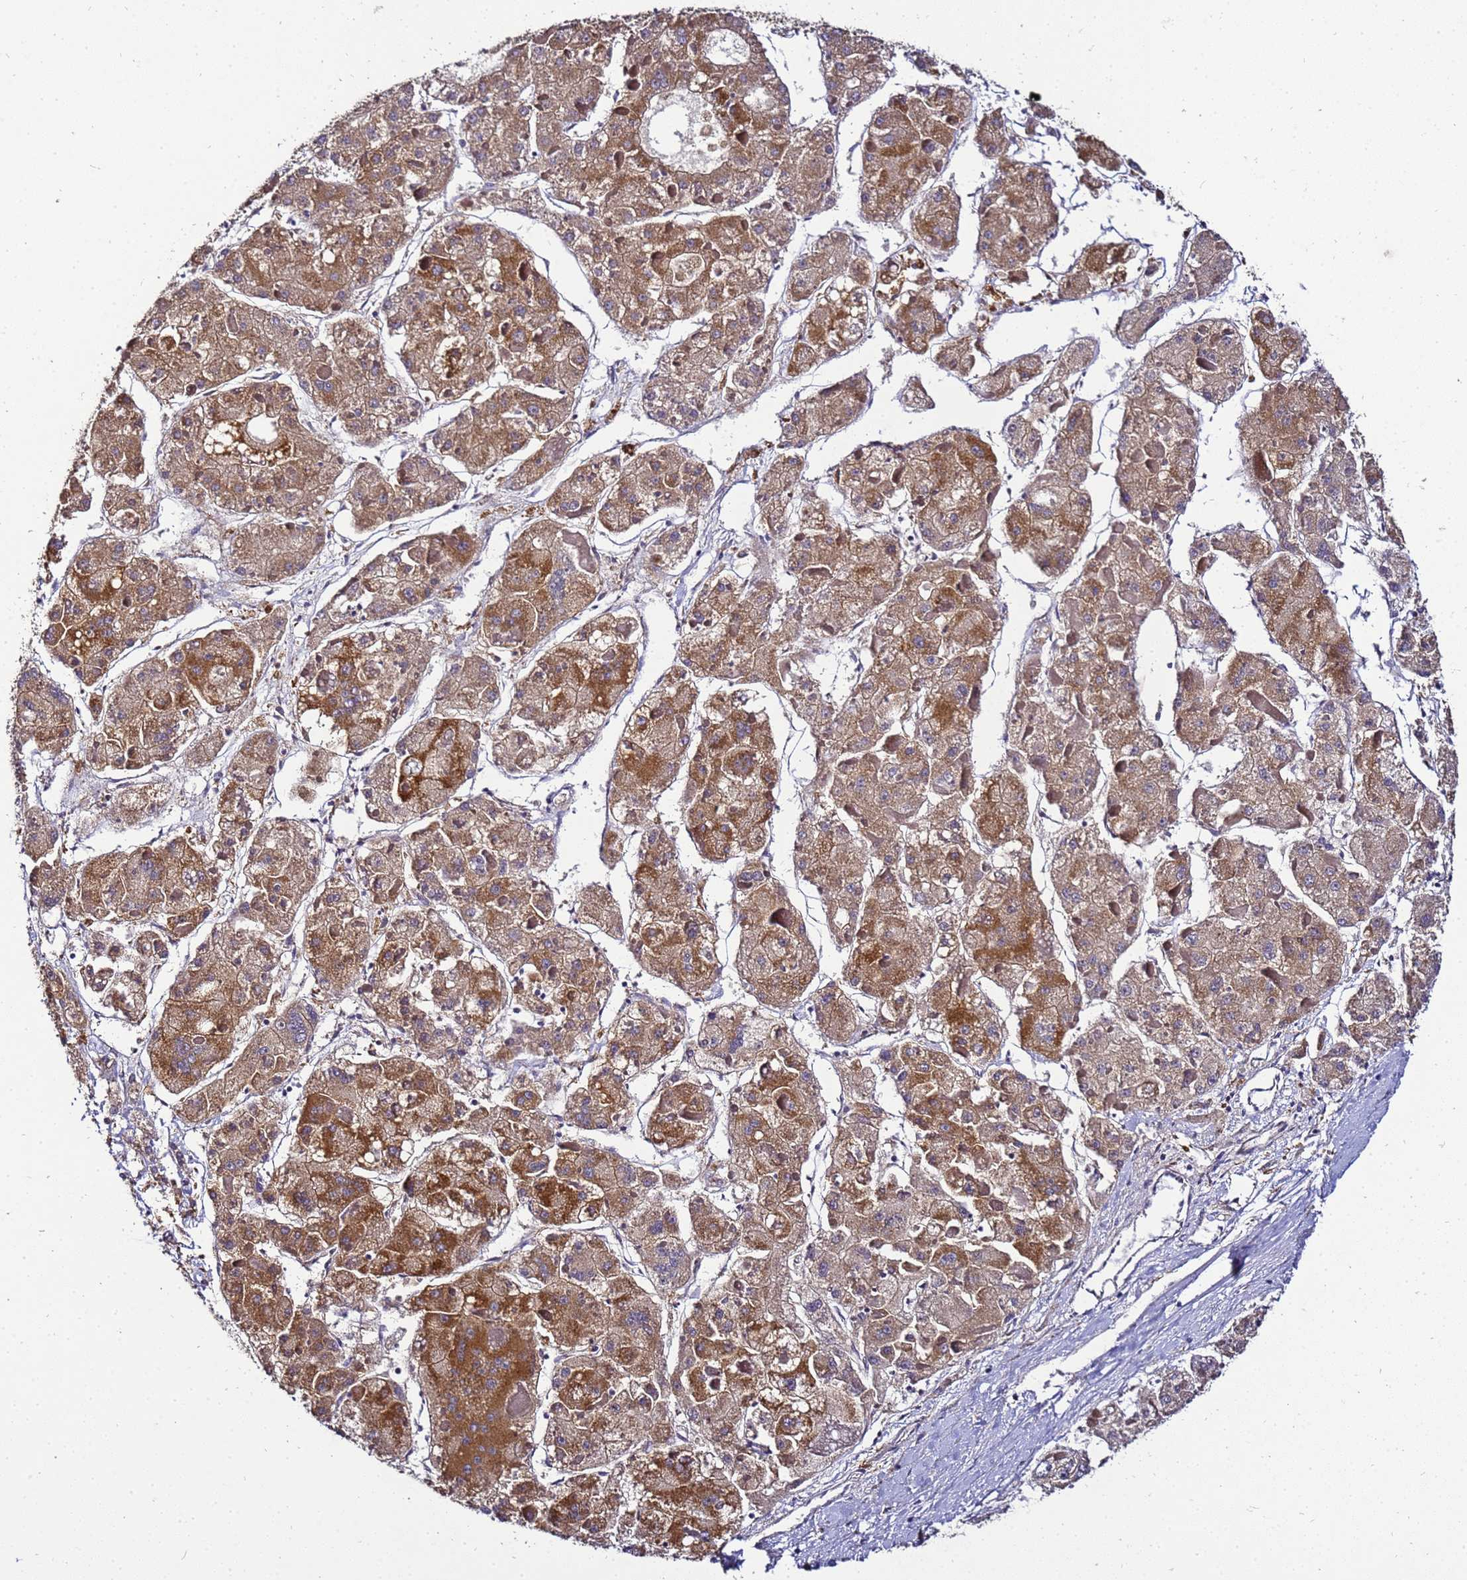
{"staining": {"intensity": "moderate", "quantity": ">75%", "location": "cytoplasmic/membranous"}, "tissue": "liver cancer", "cell_type": "Tumor cells", "image_type": "cancer", "snomed": [{"axis": "morphology", "description": "Carcinoma, Hepatocellular, NOS"}, {"axis": "topography", "description": "Liver"}], "caption": "A brown stain highlights moderate cytoplasmic/membranous staining of a protein in human liver cancer (hepatocellular carcinoma) tumor cells. The protein of interest is stained brown, and the nuclei are stained in blue (DAB (3,3'-diaminobenzidine) IHC with brightfield microscopy, high magnification).", "gene": "ADPGK", "patient": {"sex": "female", "age": 73}}